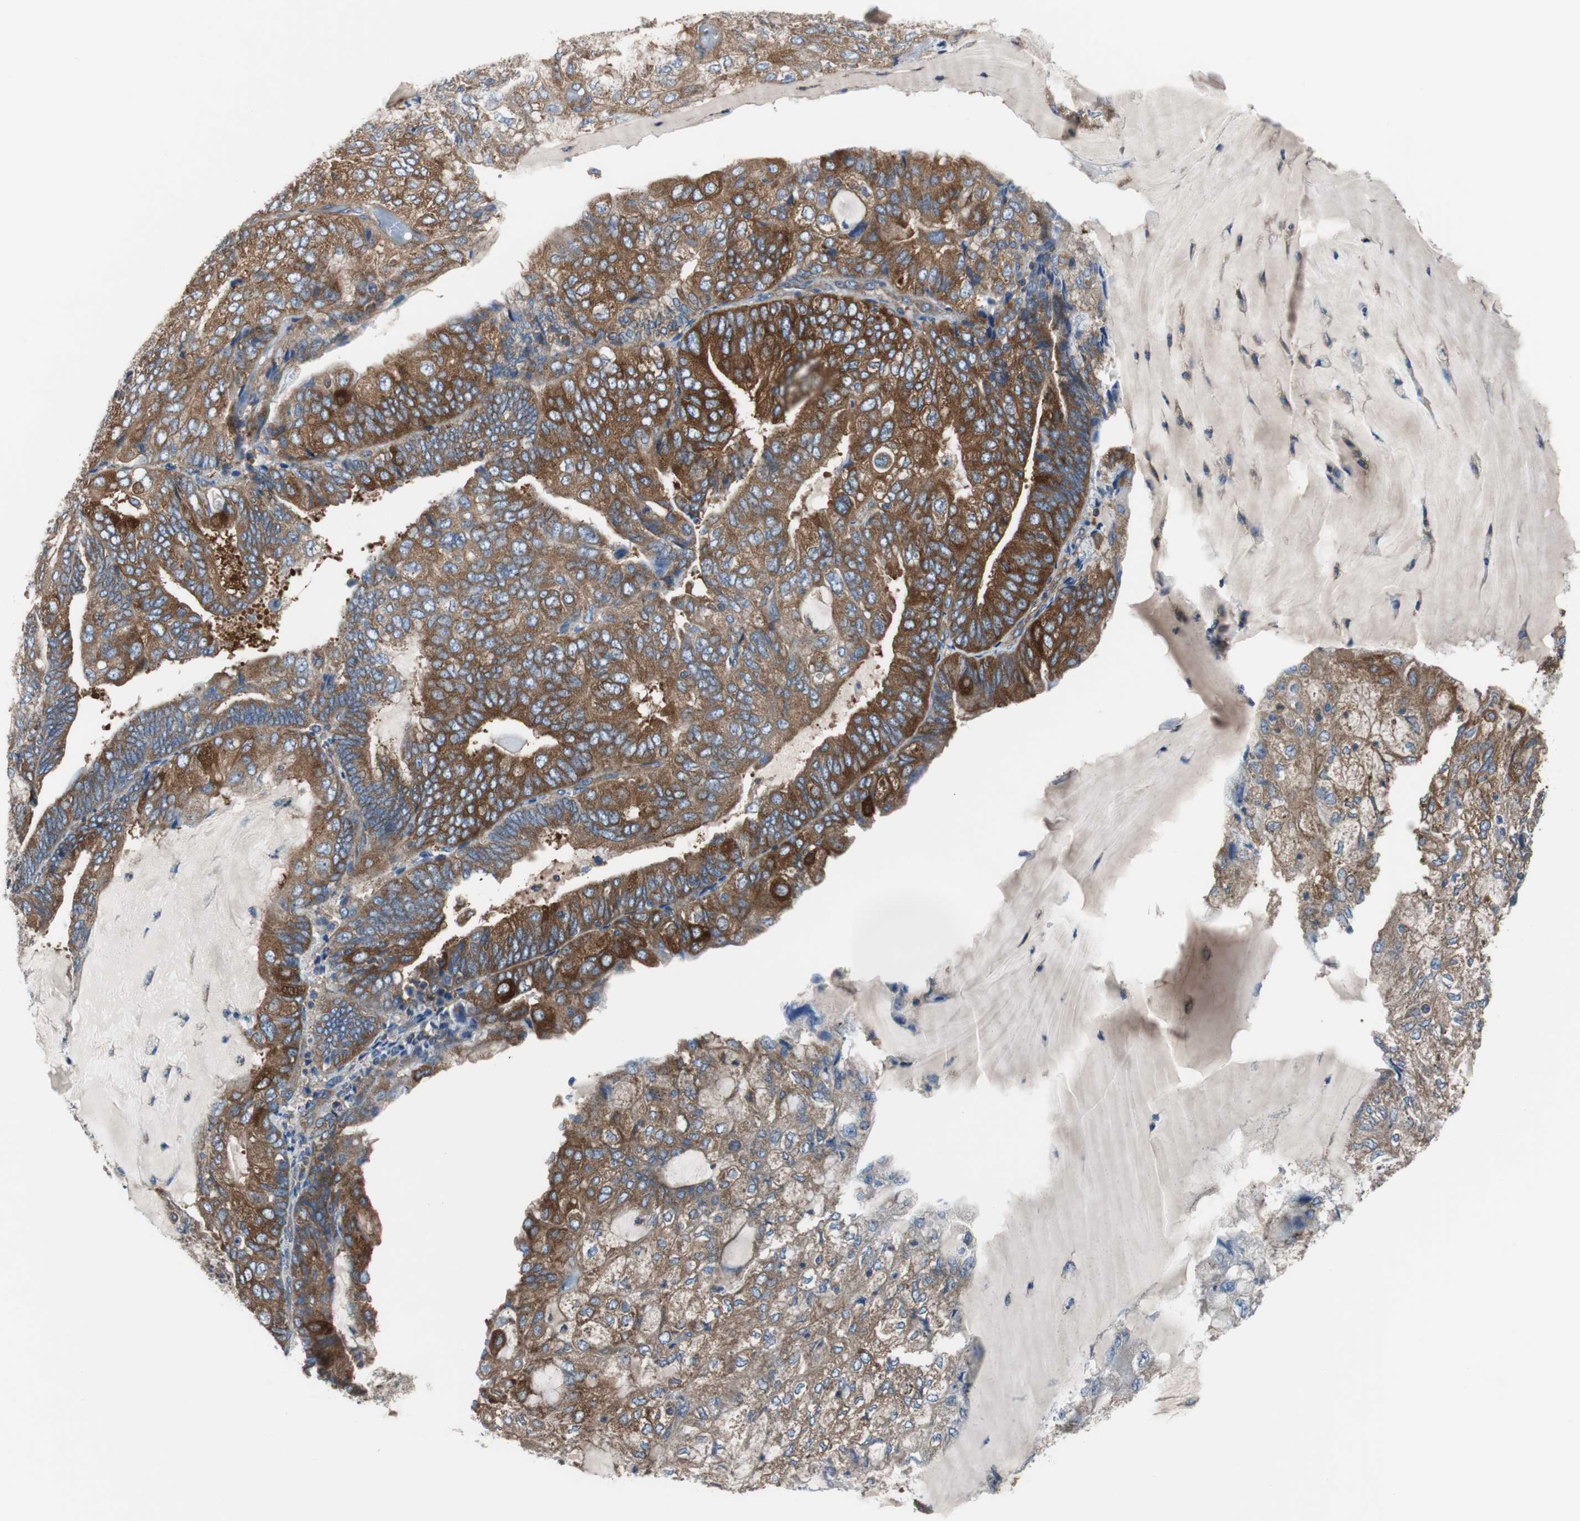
{"staining": {"intensity": "strong", "quantity": ">75%", "location": "cytoplasmic/membranous"}, "tissue": "endometrial cancer", "cell_type": "Tumor cells", "image_type": "cancer", "snomed": [{"axis": "morphology", "description": "Adenocarcinoma, NOS"}, {"axis": "topography", "description": "Endometrium"}], "caption": "Immunohistochemical staining of human adenocarcinoma (endometrial) shows strong cytoplasmic/membranous protein expression in about >75% of tumor cells.", "gene": "BRAF", "patient": {"sex": "female", "age": 81}}